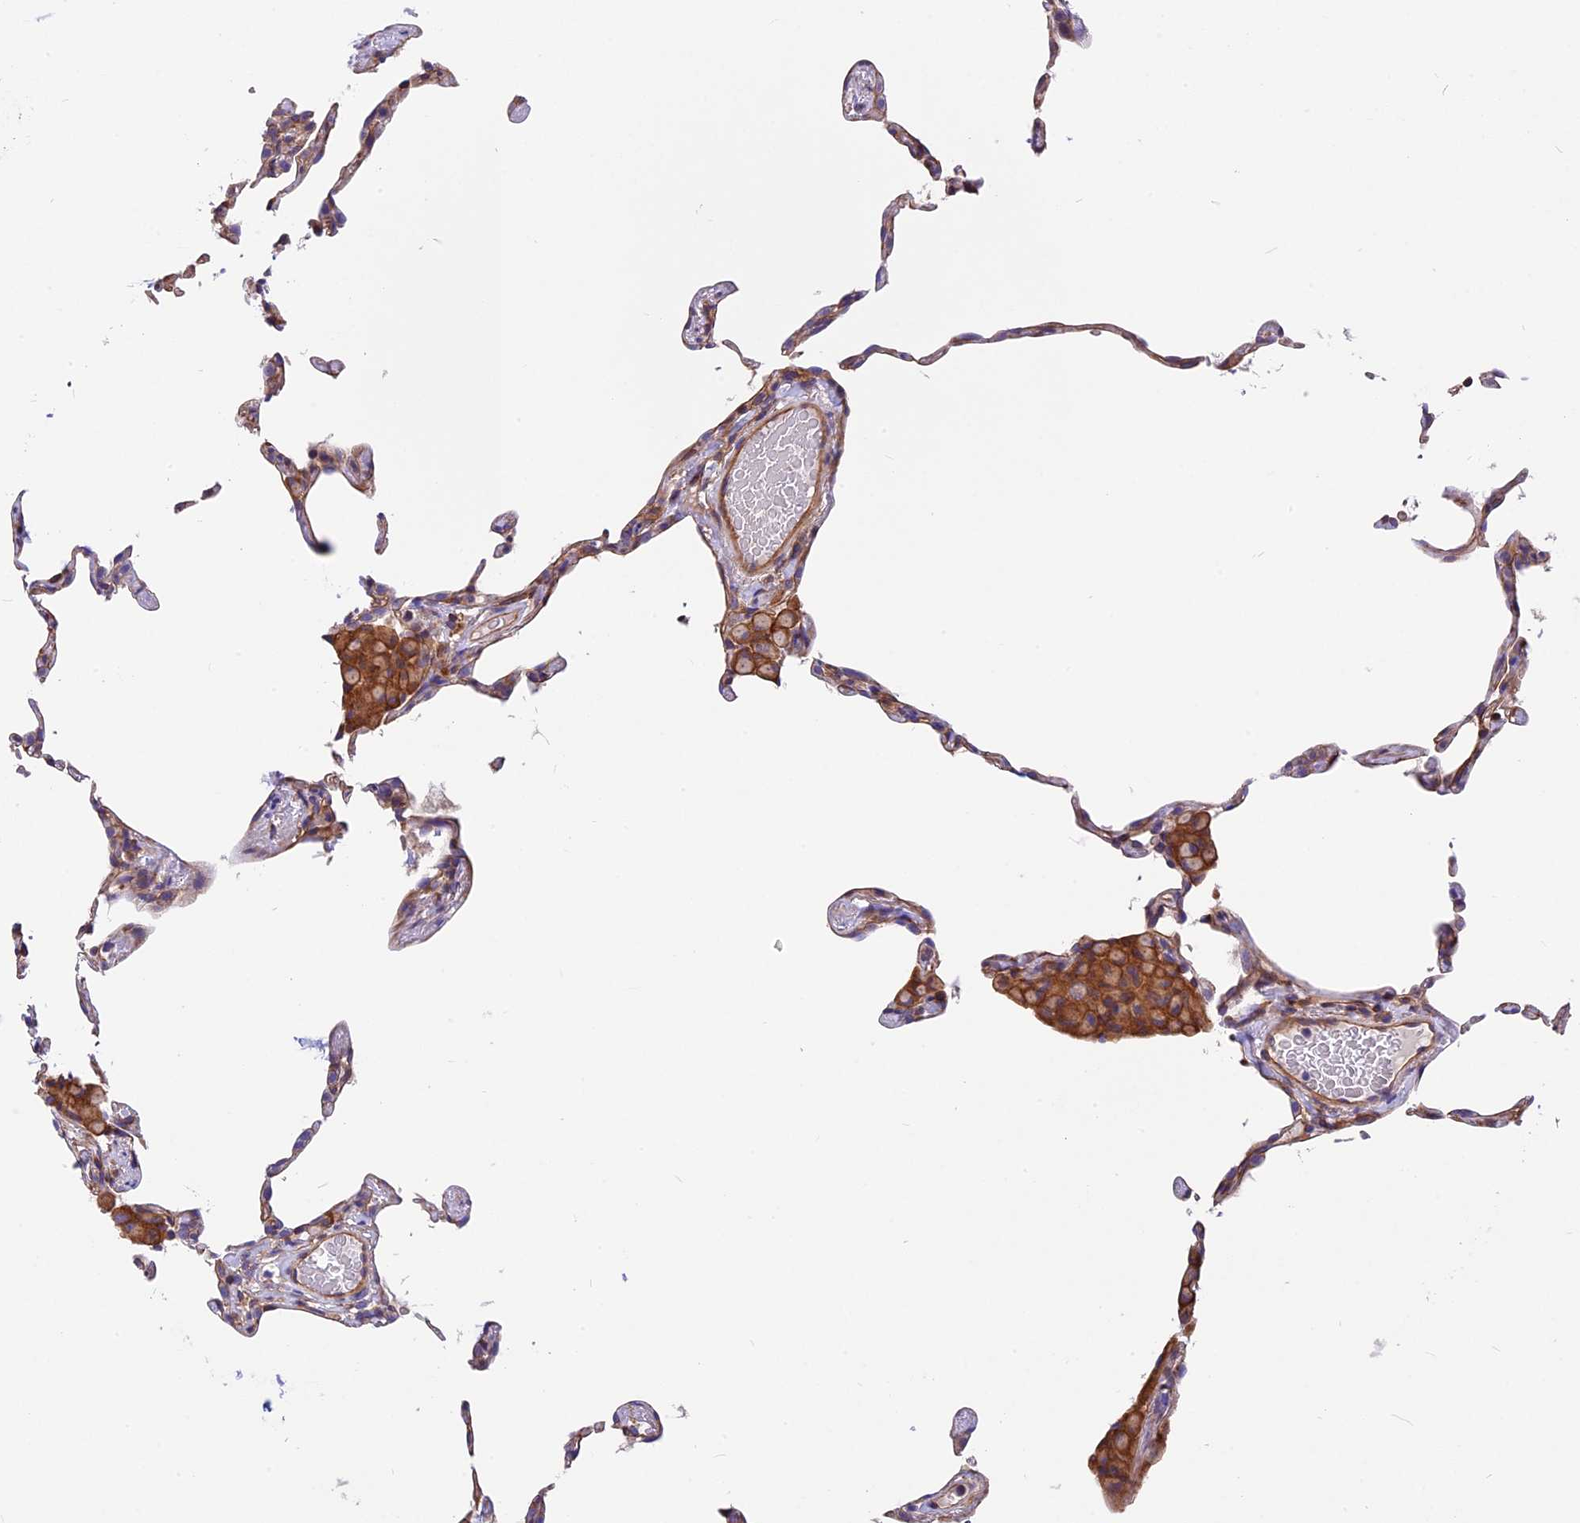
{"staining": {"intensity": "negative", "quantity": "none", "location": "none"}, "tissue": "lung", "cell_type": "Alveolar cells", "image_type": "normal", "snomed": [{"axis": "morphology", "description": "Normal tissue, NOS"}, {"axis": "topography", "description": "Lung"}], "caption": "There is no significant expression in alveolar cells of lung. (Immunohistochemistry (ihc), brightfield microscopy, high magnification).", "gene": "MED20", "patient": {"sex": "female", "age": 57}}